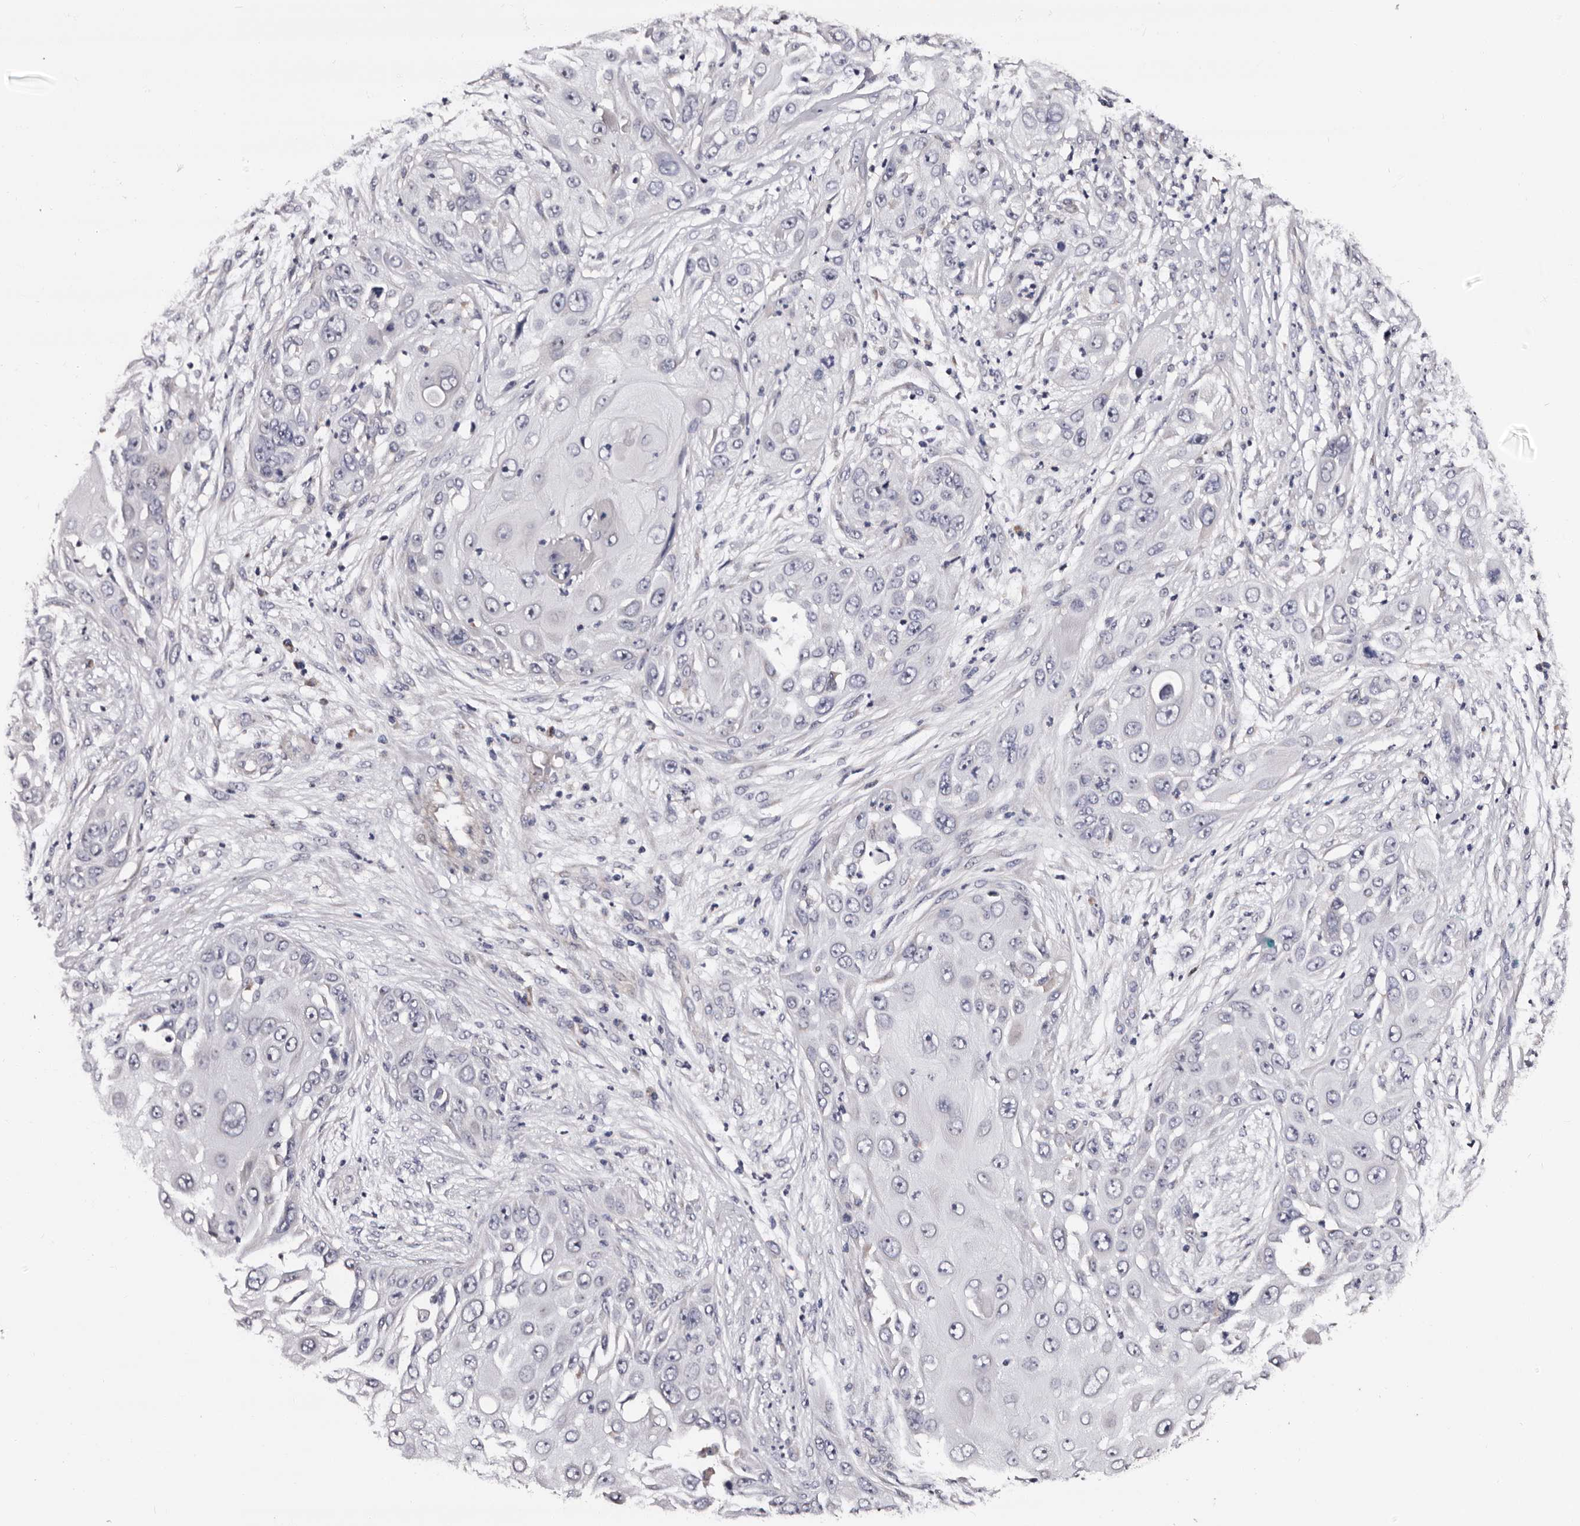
{"staining": {"intensity": "negative", "quantity": "none", "location": "none"}, "tissue": "skin cancer", "cell_type": "Tumor cells", "image_type": "cancer", "snomed": [{"axis": "morphology", "description": "Squamous cell carcinoma, NOS"}, {"axis": "topography", "description": "Skin"}], "caption": "This is an IHC image of human skin squamous cell carcinoma. There is no staining in tumor cells.", "gene": "TAF4B", "patient": {"sex": "female", "age": 44}}